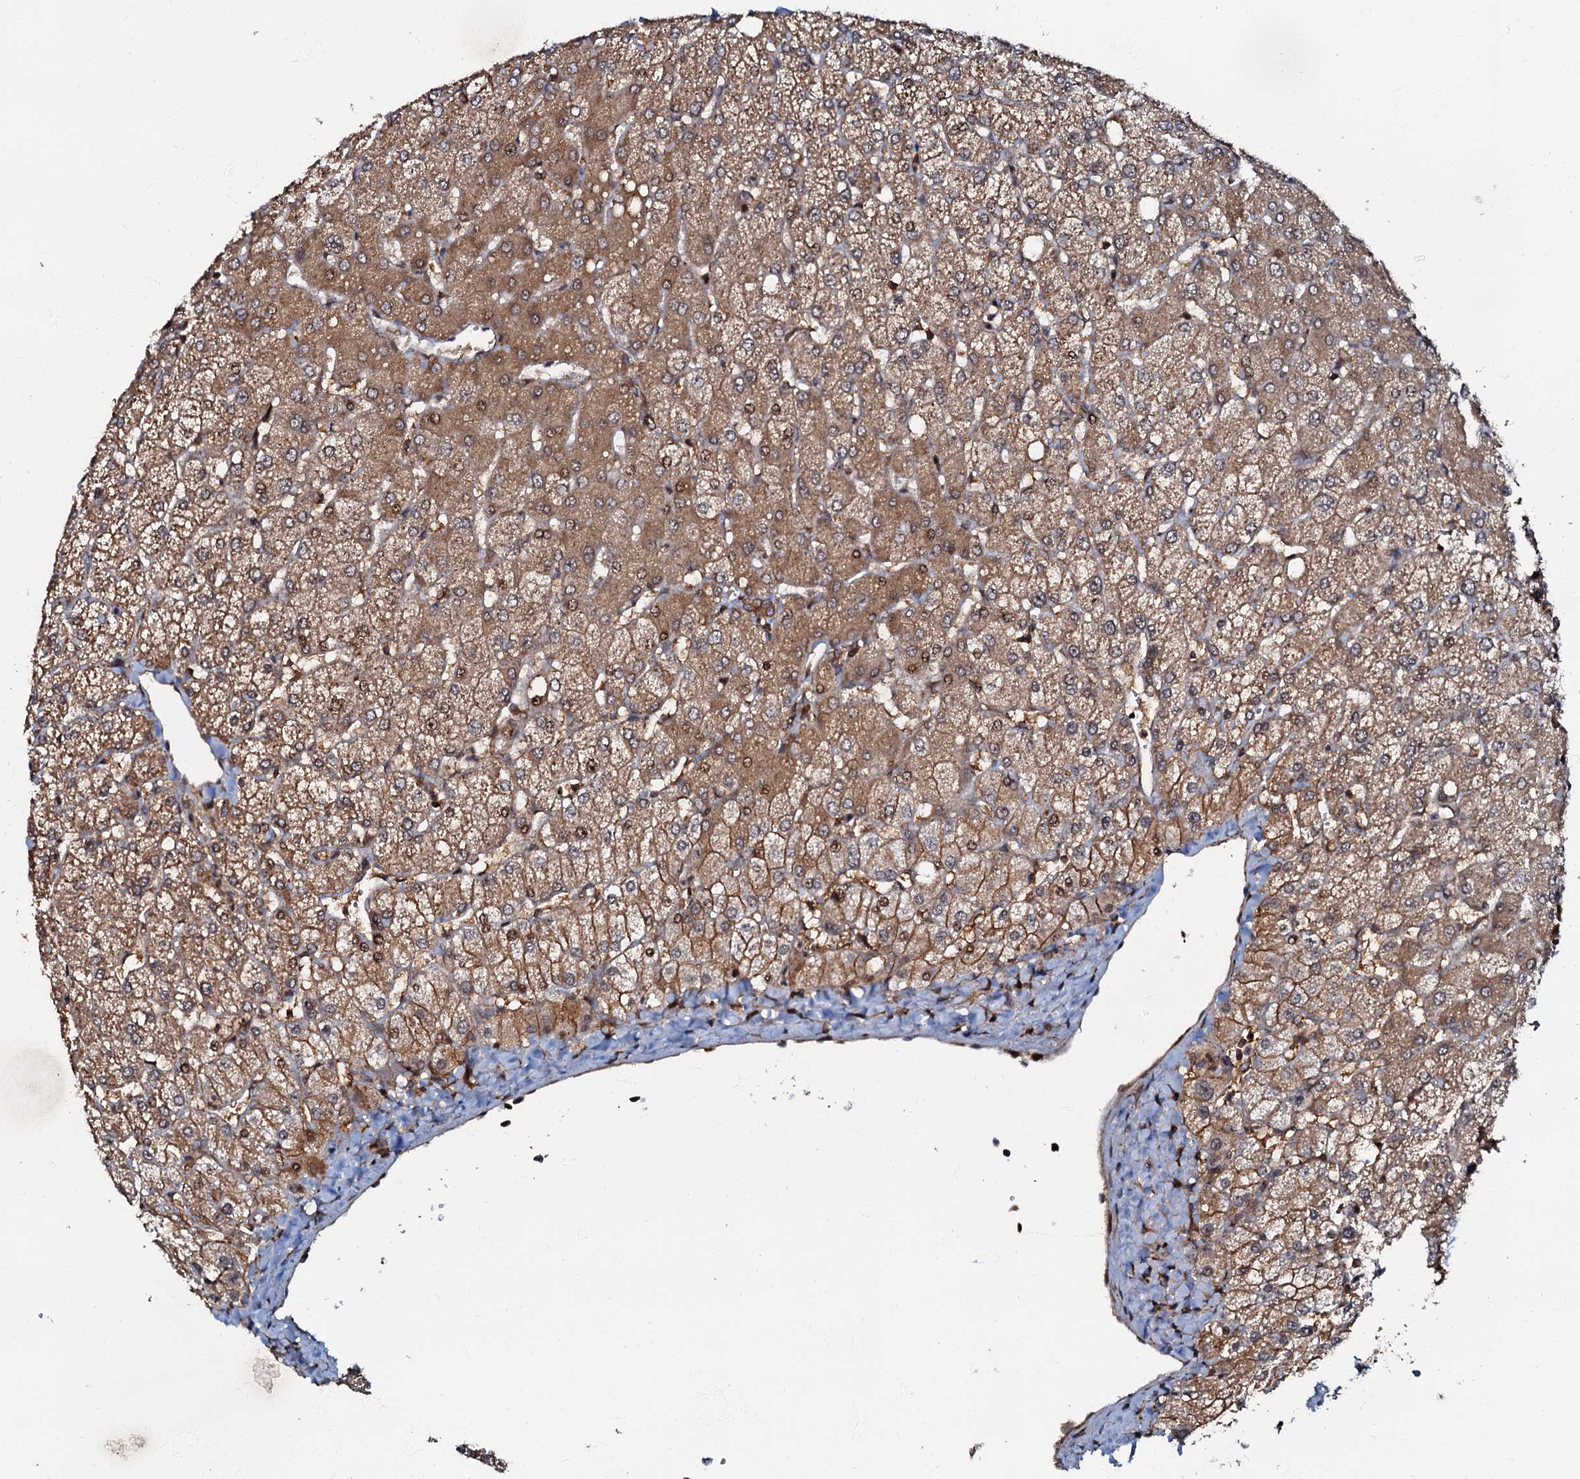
{"staining": {"intensity": "moderate", "quantity": "25%-75%", "location": "cytoplasmic/membranous"}, "tissue": "liver", "cell_type": "Cholangiocytes", "image_type": "normal", "snomed": [{"axis": "morphology", "description": "Normal tissue, NOS"}, {"axis": "topography", "description": "Liver"}], "caption": "Moderate cytoplasmic/membranous protein positivity is seen in approximately 25%-75% of cholangiocytes in liver. The staining is performed using DAB brown chromogen to label protein expression. The nuclei are counter-stained blue using hematoxylin.", "gene": "OSBP", "patient": {"sex": "female", "age": 54}}